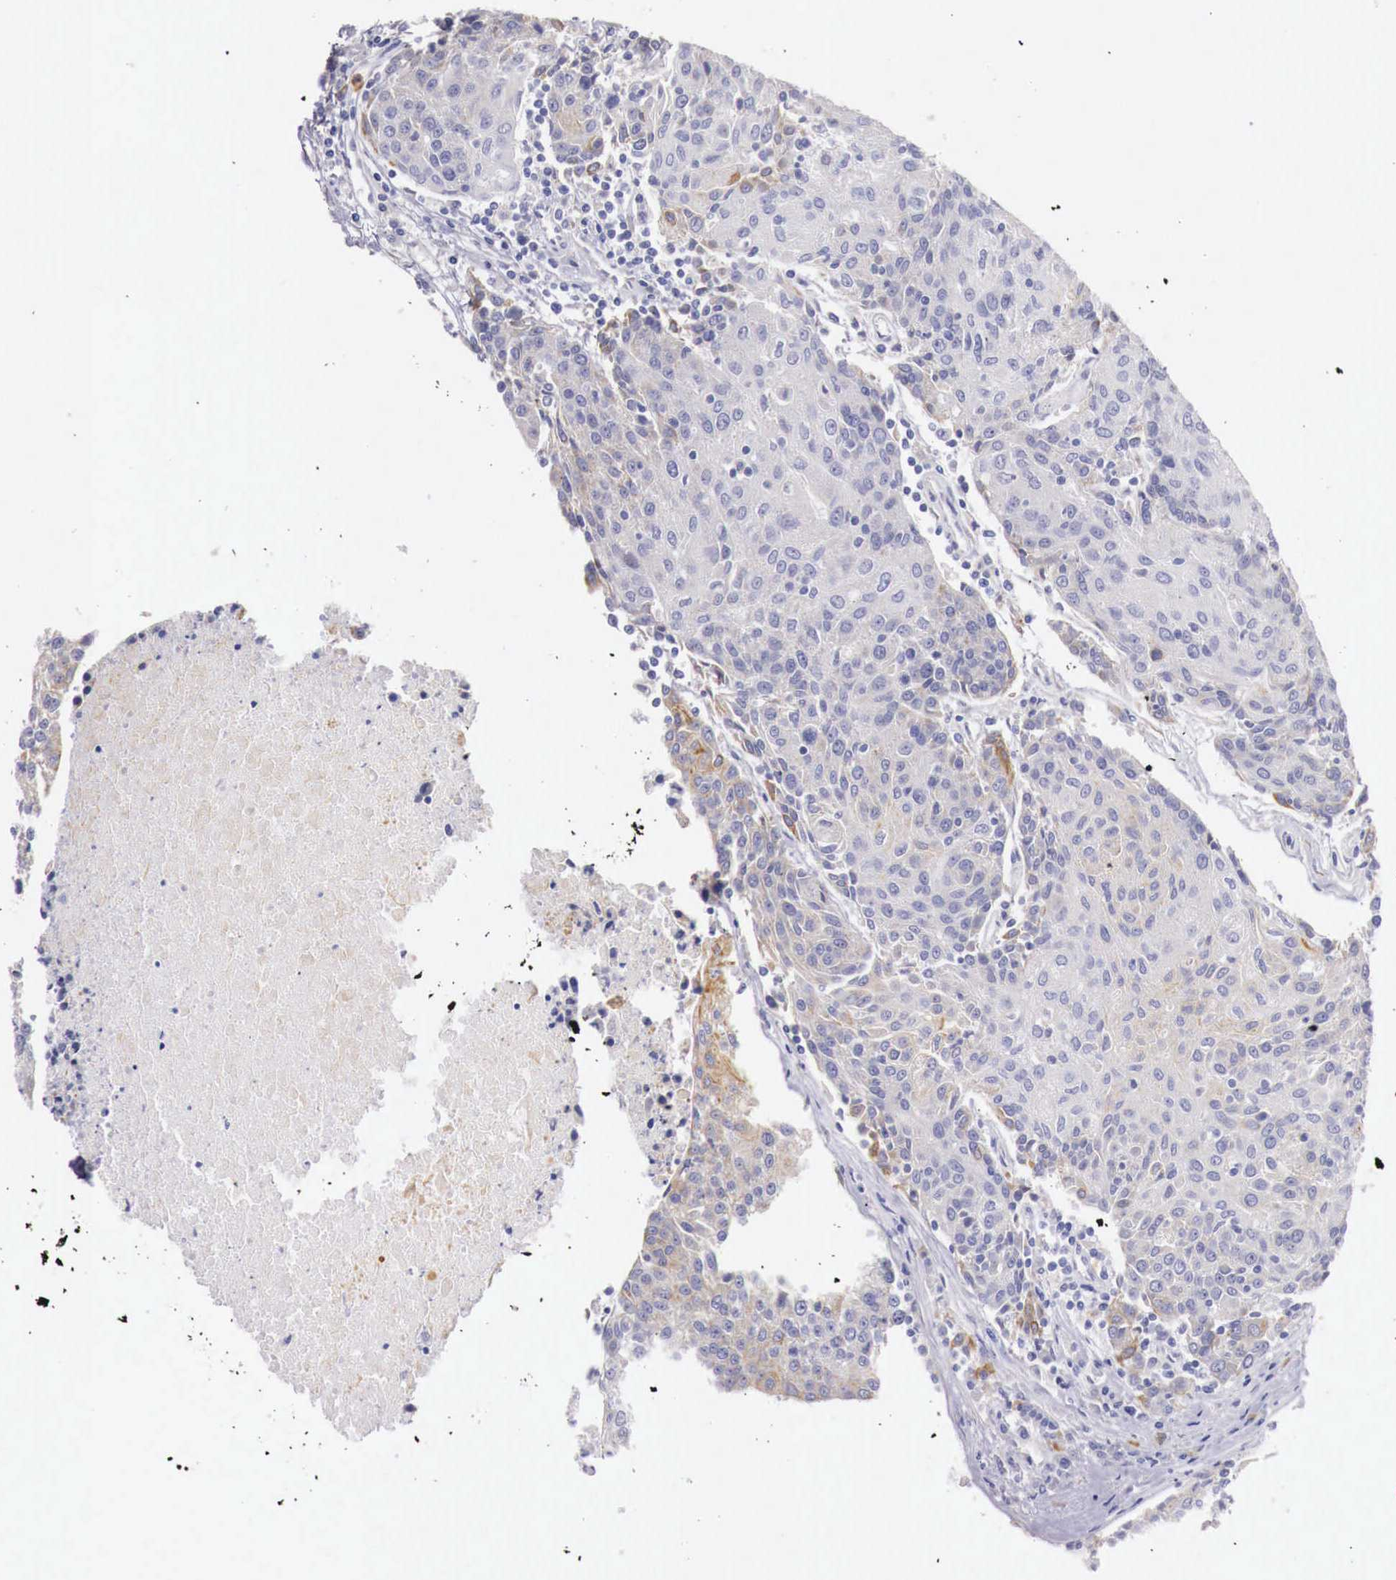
{"staining": {"intensity": "weak", "quantity": ">75%", "location": "cytoplasmic/membranous"}, "tissue": "urothelial cancer", "cell_type": "Tumor cells", "image_type": "cancer", "snomed": [{"axis": "morphology", "description": "Urothelial carcinoma, High grade"}, {"axis": "topography", "description": "Urinary bladder"}], "caption": "Approximately >75% of tumor cells in human urothelial carcinoma (high-grade) demonstrate weak cytoplasmic/membranous protein positivity as visualized by brown immunohistochemical staining.", "gene": "NREP", "patient": {"sex": "female", "age": 85}}